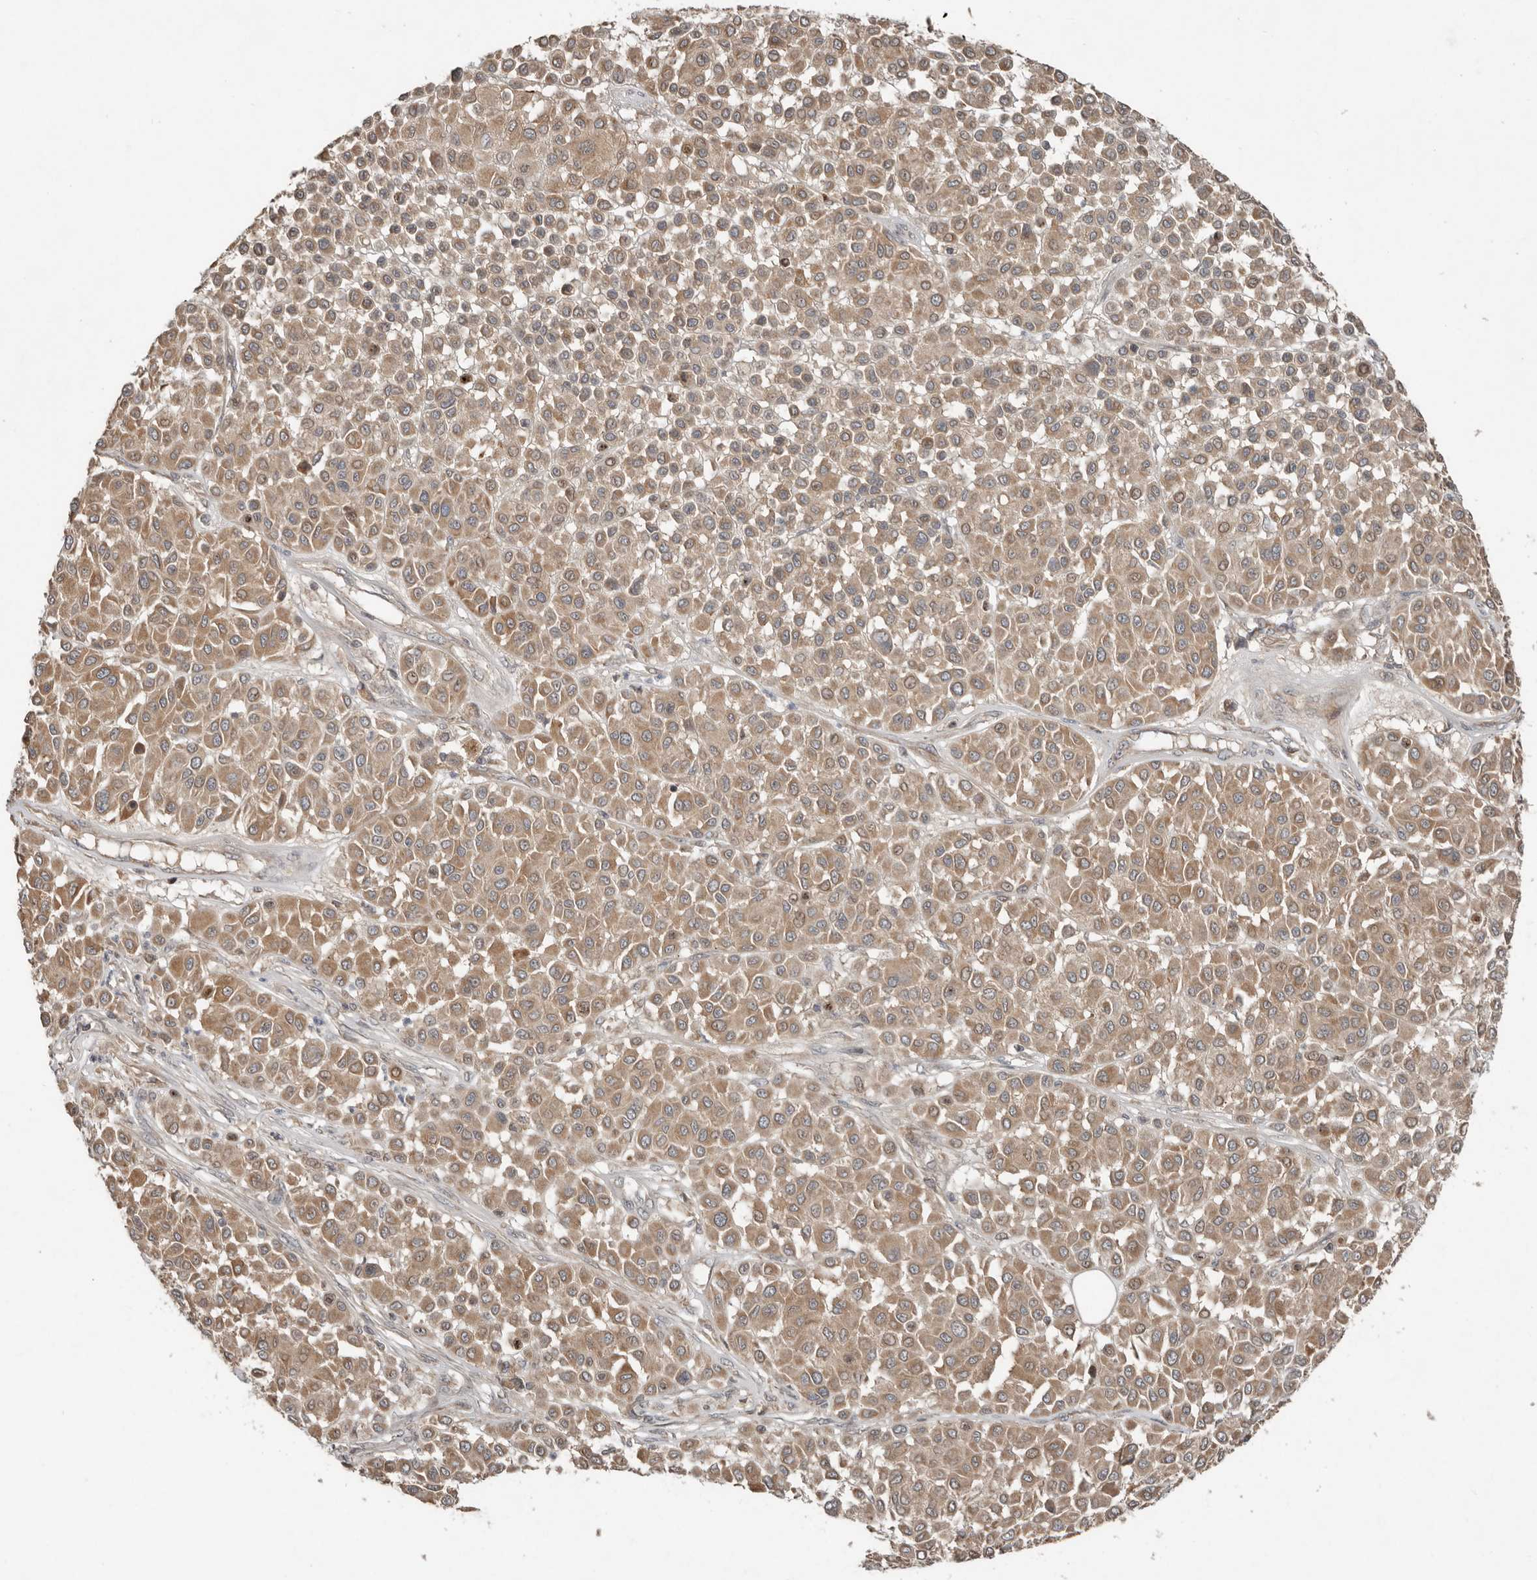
{"staining": {"intensity": "moderate", "quantity": ">75%", "location": "cytoplasmic/membranous"}, "tissue": "melanoma", "cell_type": "Tumor cells", "image_type": "cancer", "snomed": [{"axis": "morphology", "description": "Malignant melanoma, Metastatic site"}, {"axis": "topography", "description": "Soft tissue"}], "caption": "Moderate cytoplasmic/membranous positivity for a protein is identified in approximately >75% of tumor cells of malignant melanoma (metastatic site) using immunohistochemistry.", "gene": "SLC6A7", "patient": {"sex": "male", "age": 41}}